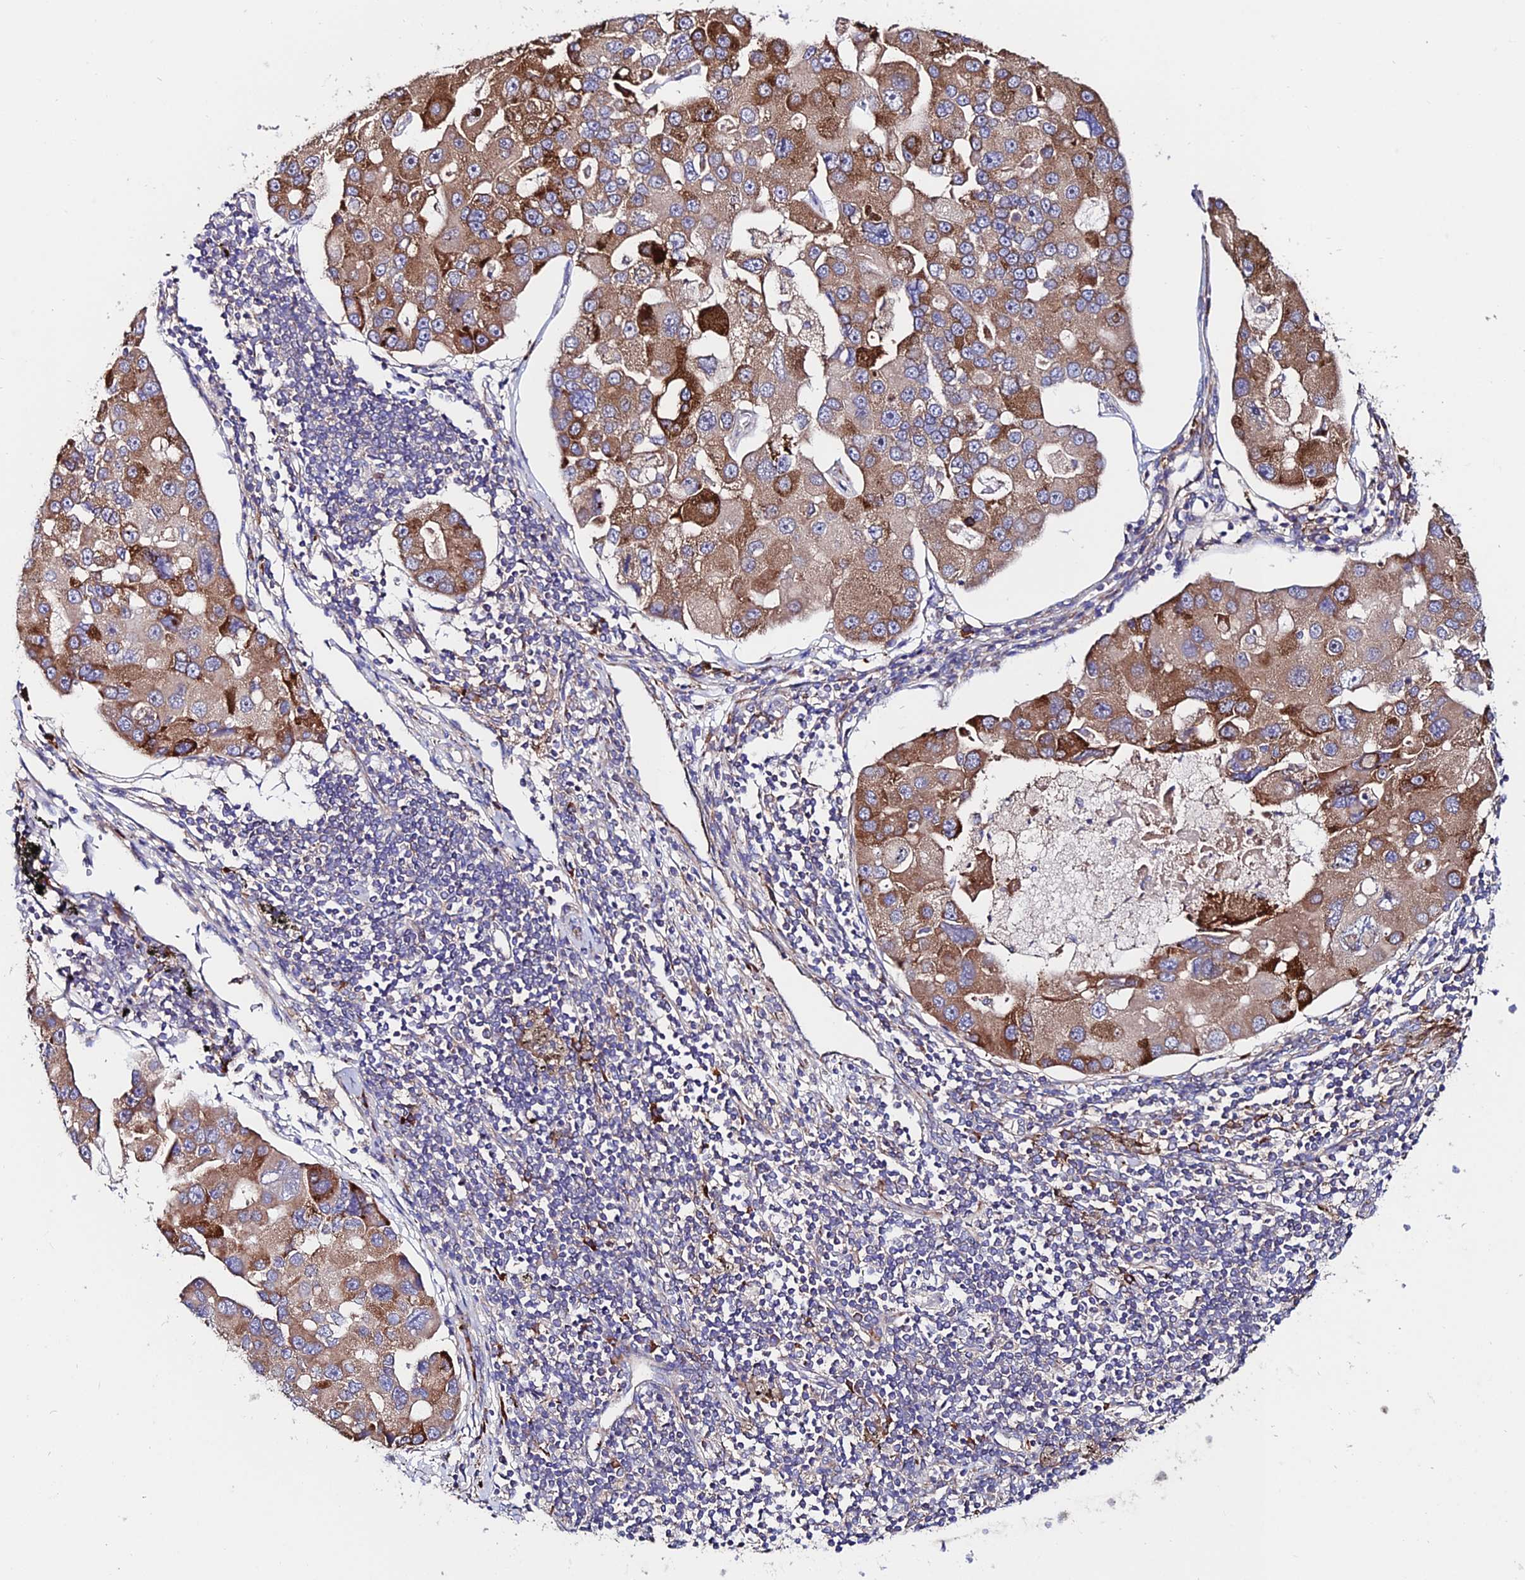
{"staining": {"intensity": "strong", "quantity": ">75%", "location": "cytoplasmic/membranous"}, "tissue": "lung cancer", "cell_type": "Tumor cells", "image_type": "cancer", "snomed": [{"axis": "morphology", "description": "Adenocarcinoma, NOS"}, {"axis": "topography", "description": "Lung"}], "caption": "Protein analysis of lung cancer (adenocarcinoma) tissue shows strong cytoplasmic/membranous expression in about >75% of tumor cells. Using DAB (brown) and hematoxylin (blue) stains, captured at high magnification using brightfield microscopy.", "gene": "EIF3K", "patient": {"sex": "female", "age": 54}}